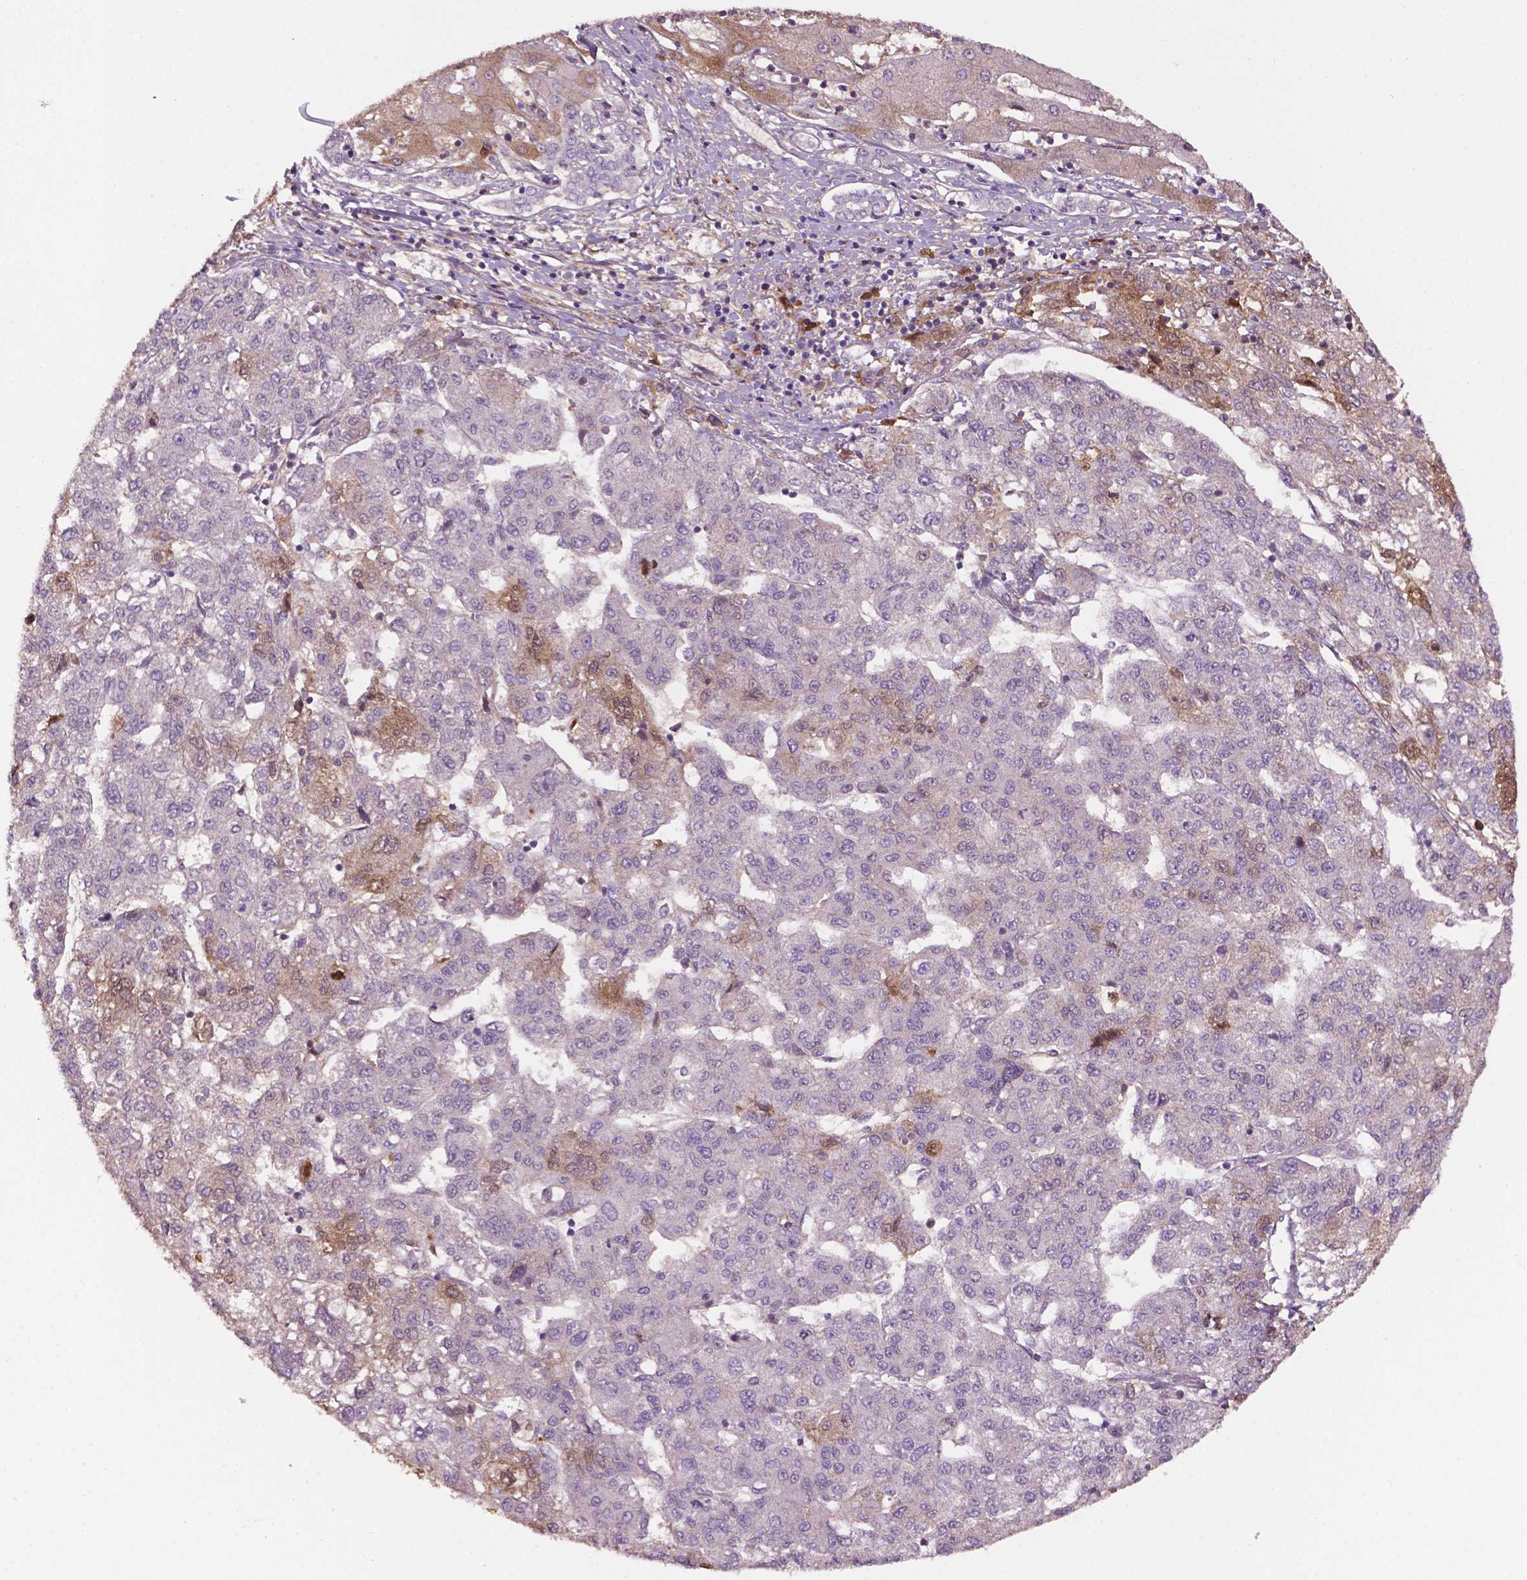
{"staining": {"intensity": "weak", "quantity": "<25%", "location": "cytoplasmic/membranous"}, "tissue": "liver cancer", "cell_type": "Tumor cells", "image_type": "cancer", "snomed": [{"axis": "morphology", "description": "Carcinoma, Hepatocellular, NOS"}, {"axis": "topography", "description": "Liver"}], "caption": "Immunohistochemical staining of liver hepatocellular carcinoma demonstrates no significant expression in tumor cells.", "gene": "FBLN1", "patient": {"sex": "male", "age": 56}}